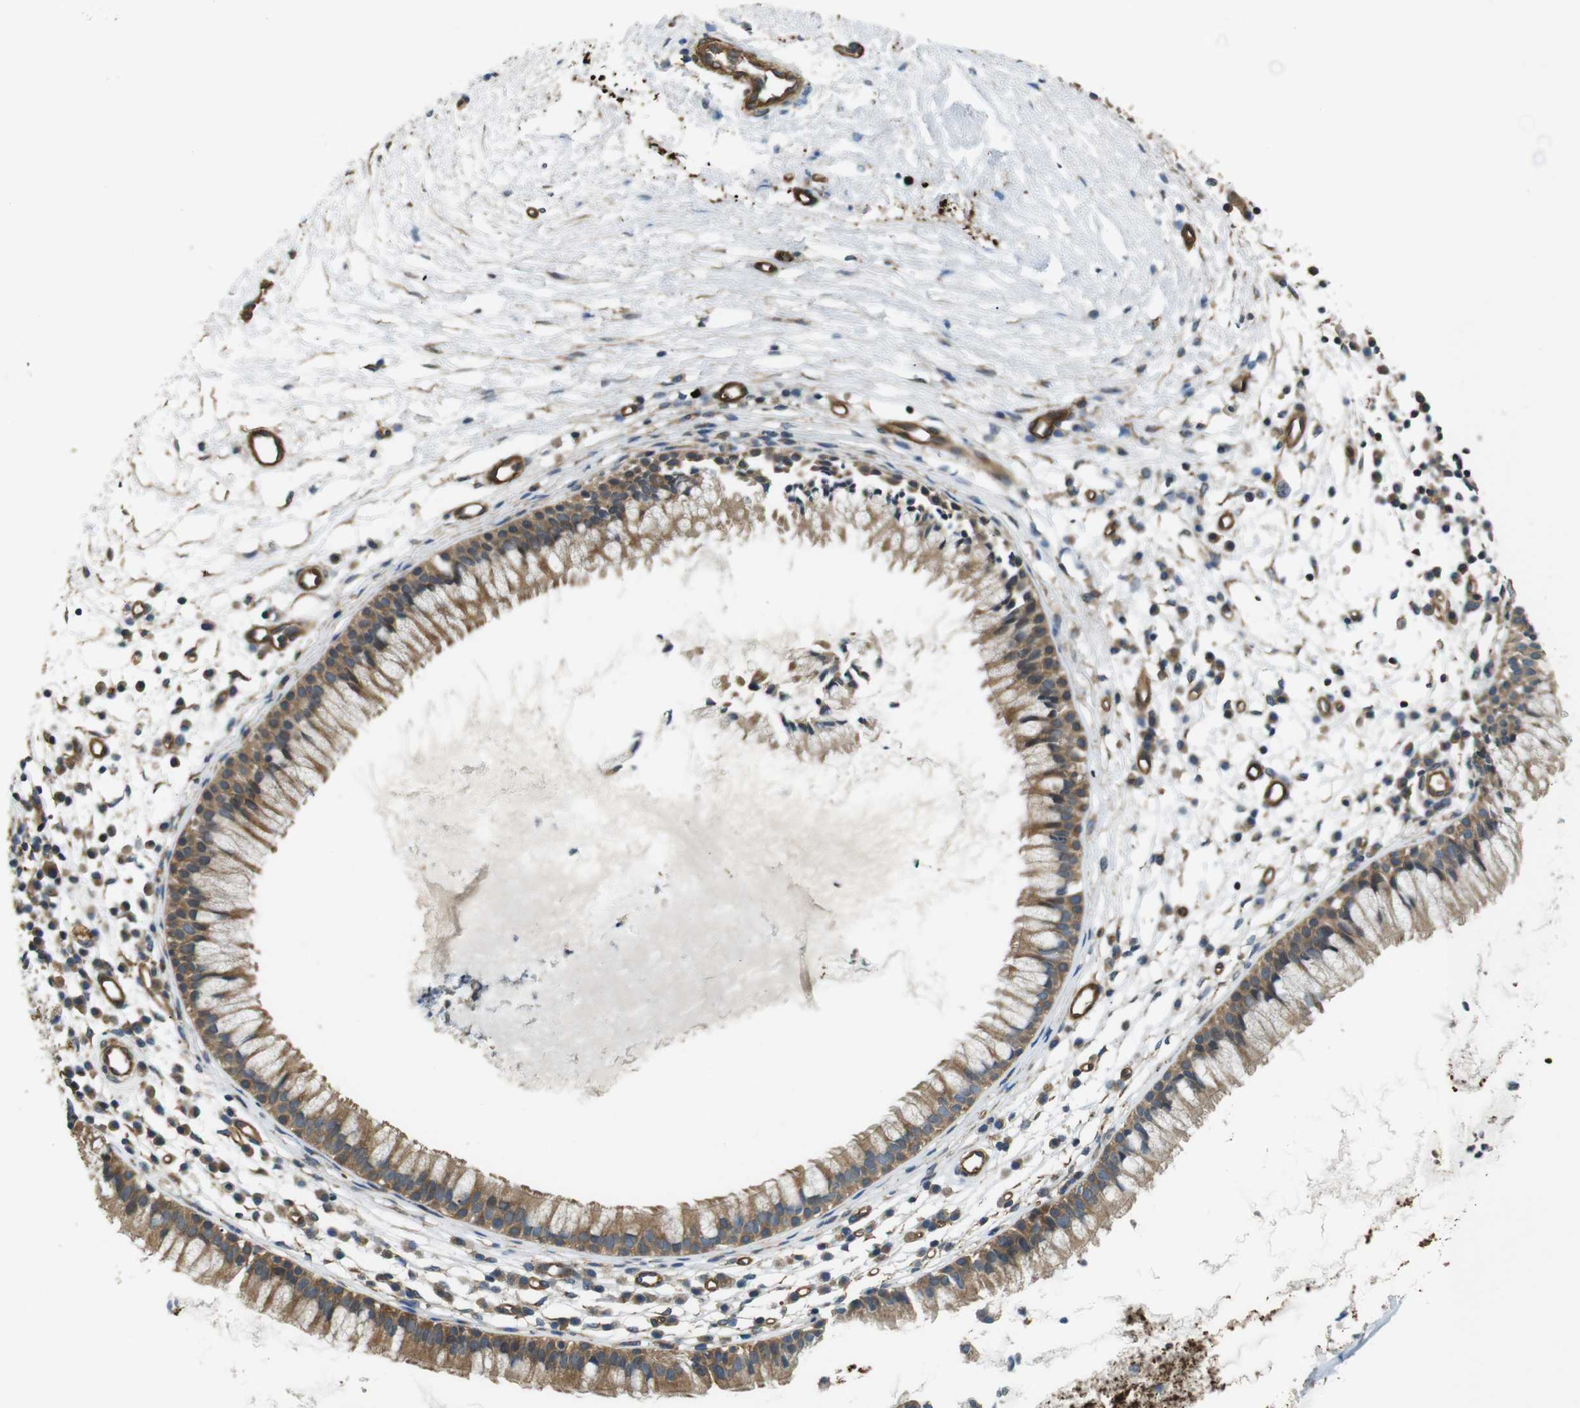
{"staining": {"intensity": "moderate", "quantity": ">75%", "location": "cytoplasmic/membranous"}, "tissue": "nasopharynx", "cell_type": "Respiratory epithelial cells", "image_type": "normal", "snomed": [{"axis": "morphology", "description": "Normal tissue, NOS"}, {"axis": "topography", "description": "Nasopharynx"}], "caption": "Benign nasopharynx demonstrates moderate cytoplasmic/membranous staining in about >75% of respiratory epithelial cells, visualized by immunohistochemistry.", "gene": "TSC1", "patient": {"sex": "male", "age": 21}}